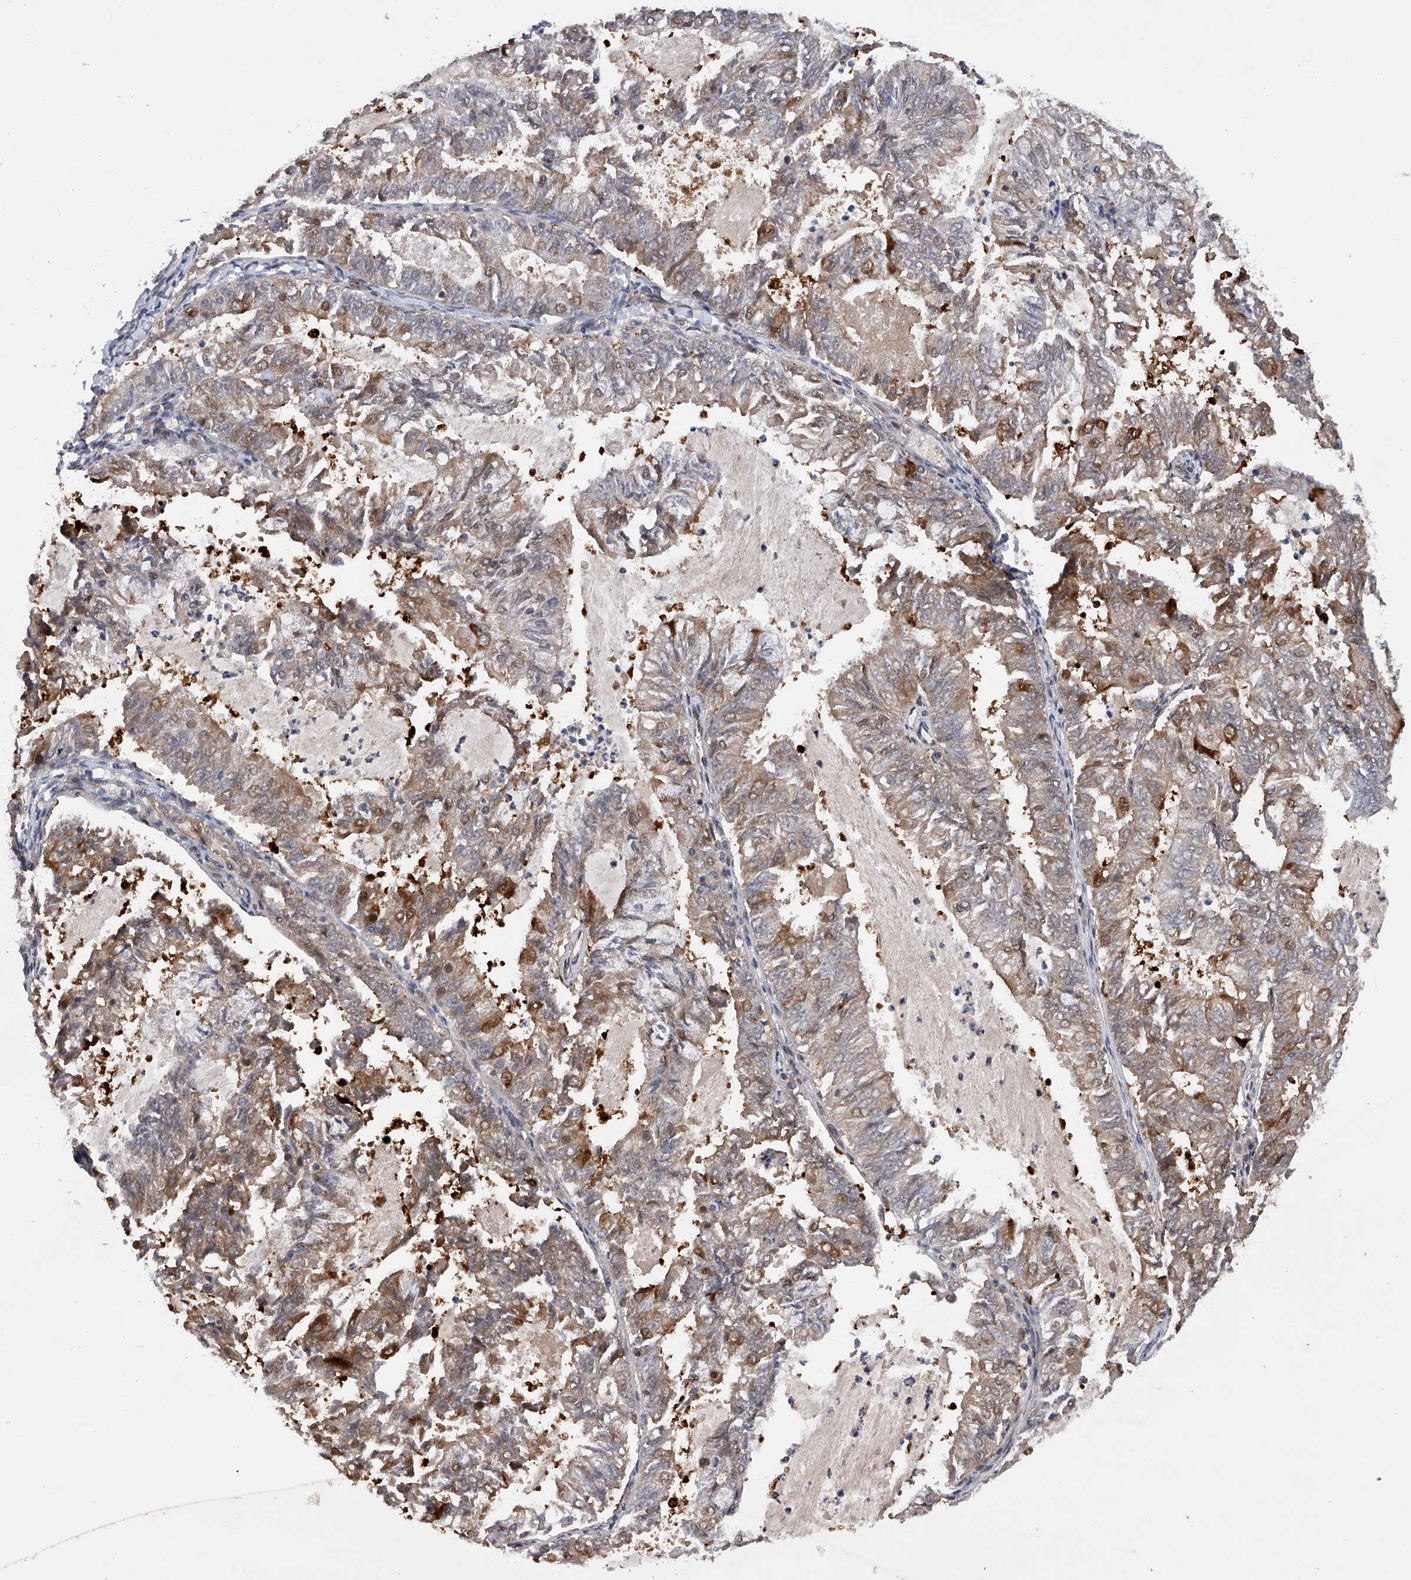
{"staining": {"intensity": "weak", "quantity": "25%-75%", "location": "cytoplasmic/membranous,nuclear"}, "tissue": "endometrial cancer", "cell_type": "Tumor cells", "image_type": "cancer", "snomed": [{"axis": "morphology", "description": "Adenocarcinoma, NOS"}, {"axis": "topography", "description": "Endometrium"}], "caption": "Immunohistochemistry of human endometrial cancer displays low levels of weak cytoplasmic/membranous and nuclear expression in approximately 25%-75% of tumor cells.", "gene": "RWDD2A", "patient": {"sex": "female", "age": 57}}